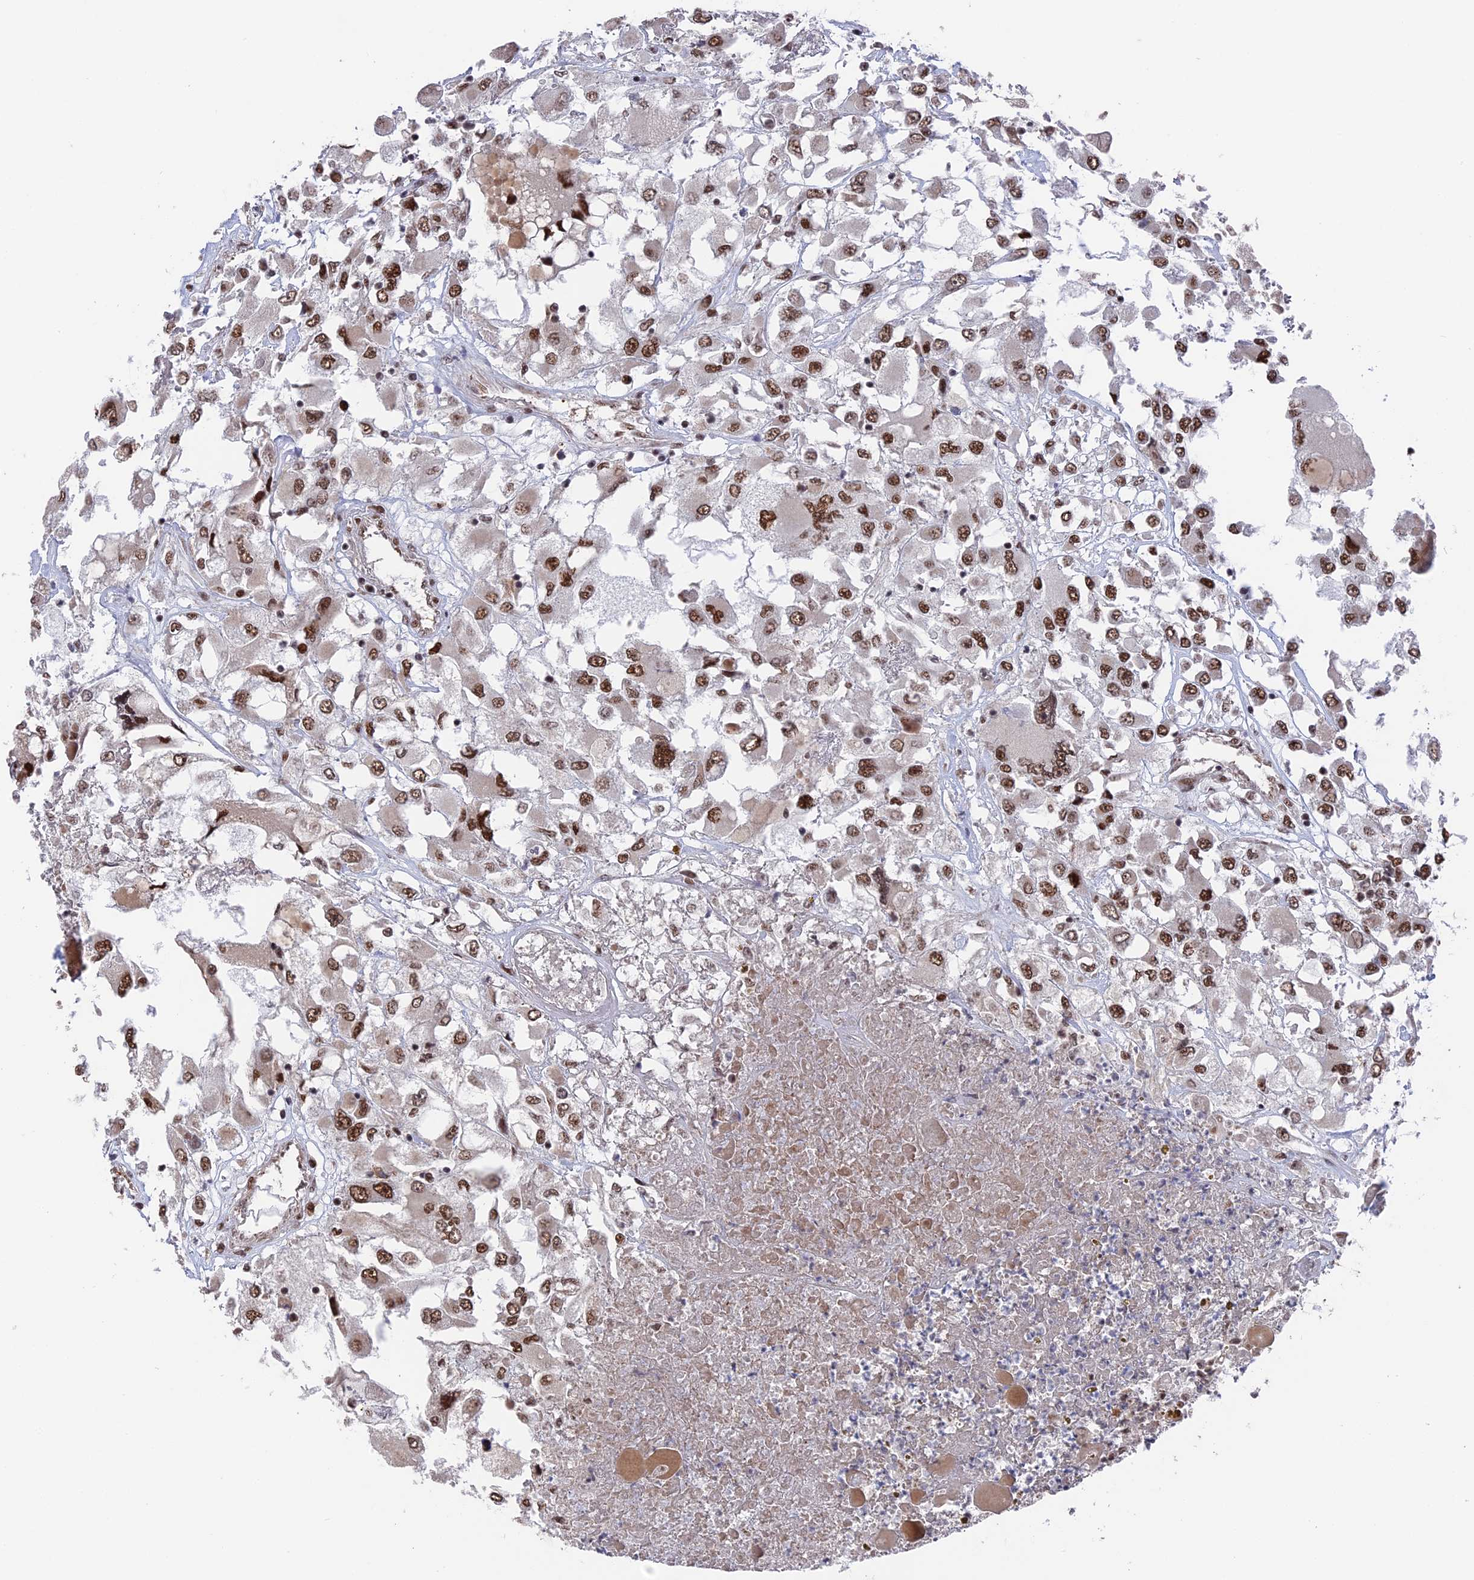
{"staining": {"intensity": "moderate", "quantity": ">75%", "location": "nuclear"}, "tissue": "renal cancer", "cell_type": "Tumor cells", "image_type": "cancer", "snomed": [{"axis": "morphology", "description": "Adenocarcinoma, NOS"}, {"axis": "topography", "description": "Kidney"}], "caption": "Renal cancer tissue reveals moderate nuclear expression in about >75% of tumor cells", "gene": "SF3A2", "patient": {"sex": "female", "age": 52}}